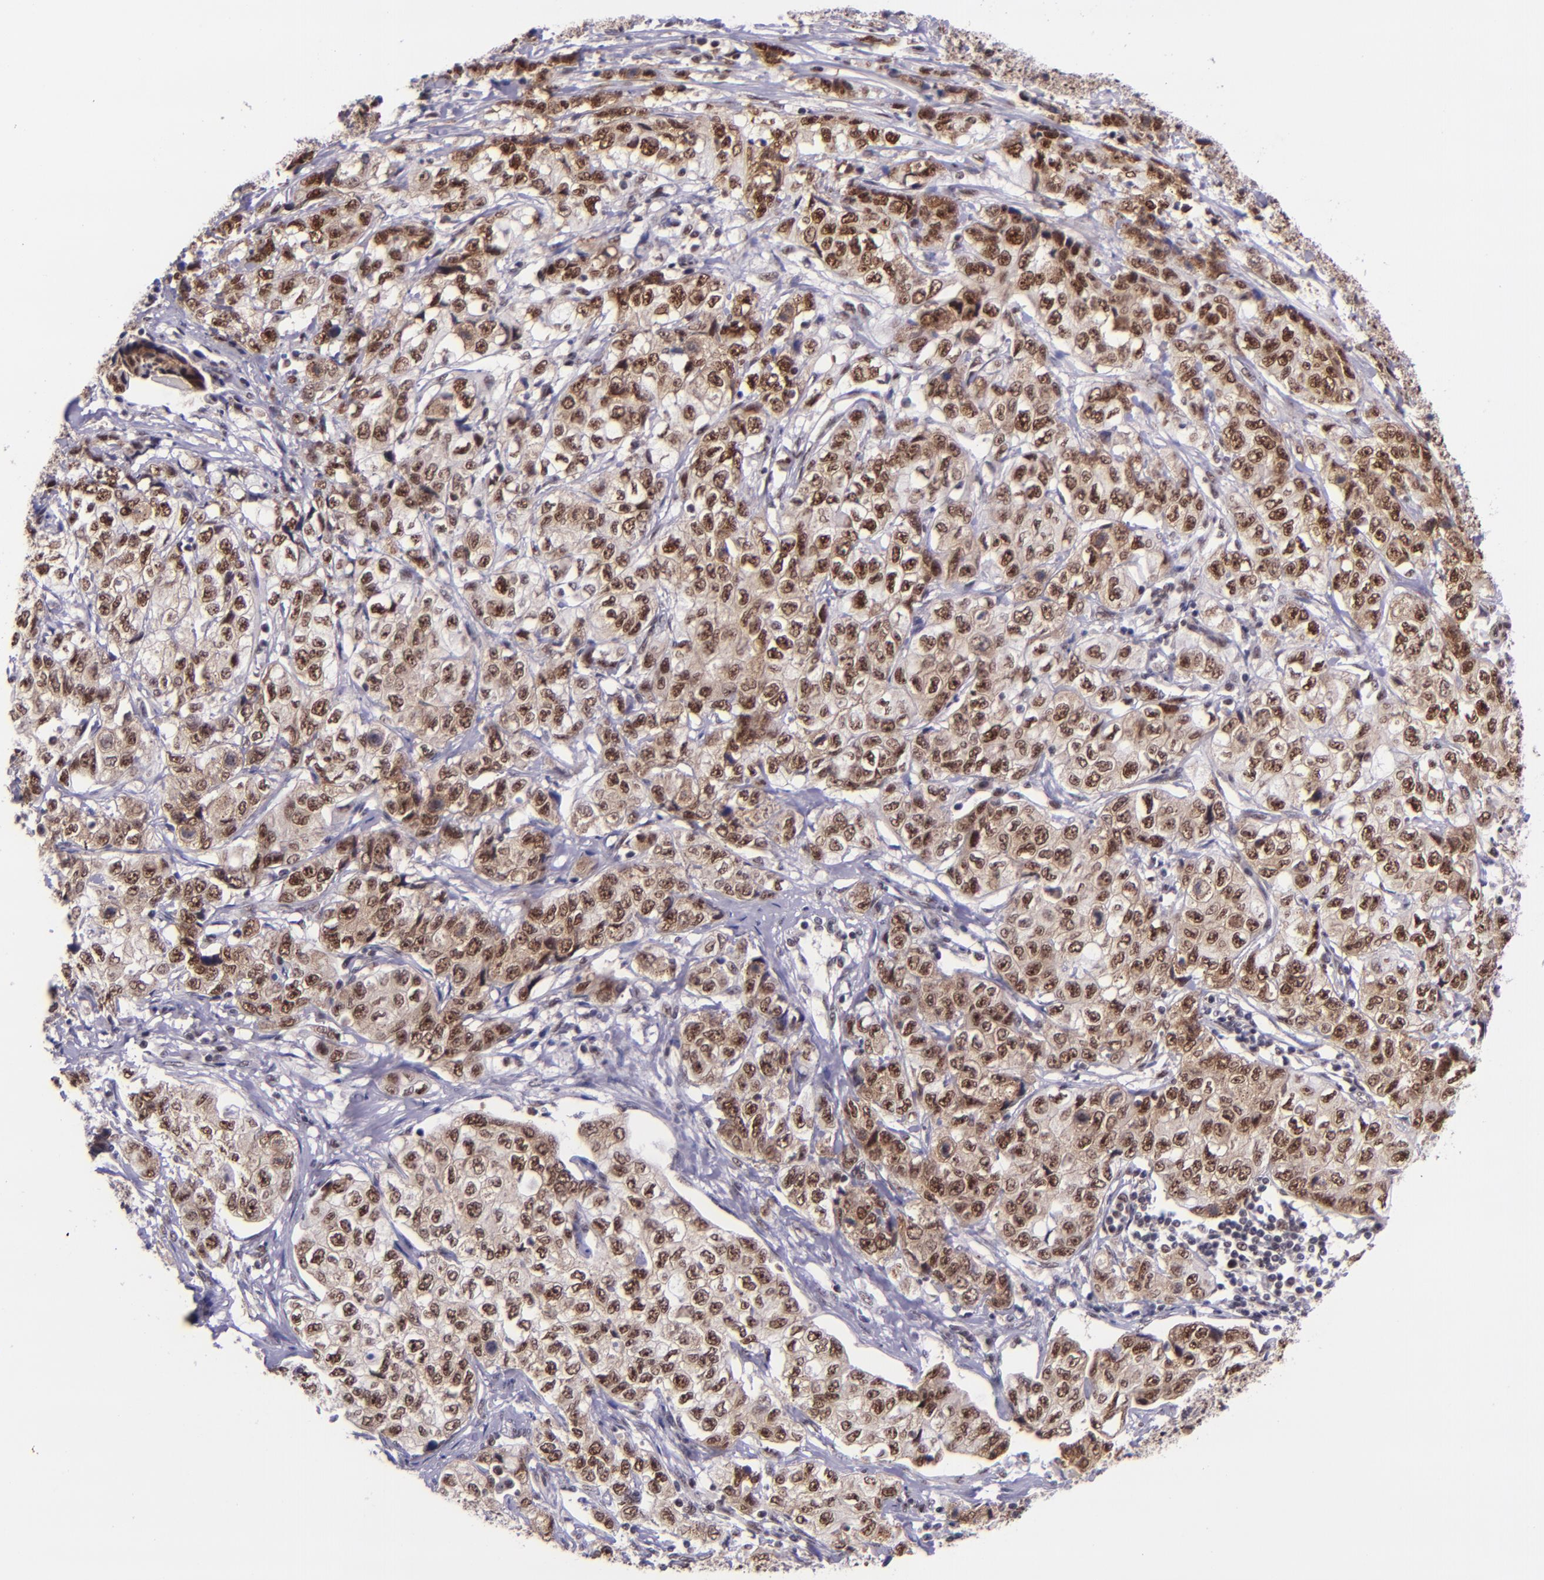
{"staining": {"intensity": "moderate", "quantity": ">75%", "location": "cytoplasmic/membranous,nuclear"}, "tissue": "stomach cancer", "cell_type": "Tumor cells", "image_type": "cancer", "snomed": [{"axis": "morphology", "description": "Adenocarcinoma, NOS"}, {"axis": "topography", "description": "Stomach"}], "caption": "Stomach cancer tissue reveals moderate cytoplasmic/membranous and nuclear staining in about >75% of tumor cells (DAB IHC, brown staining for protein, blue staining for nuclei).", "gene": "GPKOW", "patient": {"sex": "male", "age": 48}}